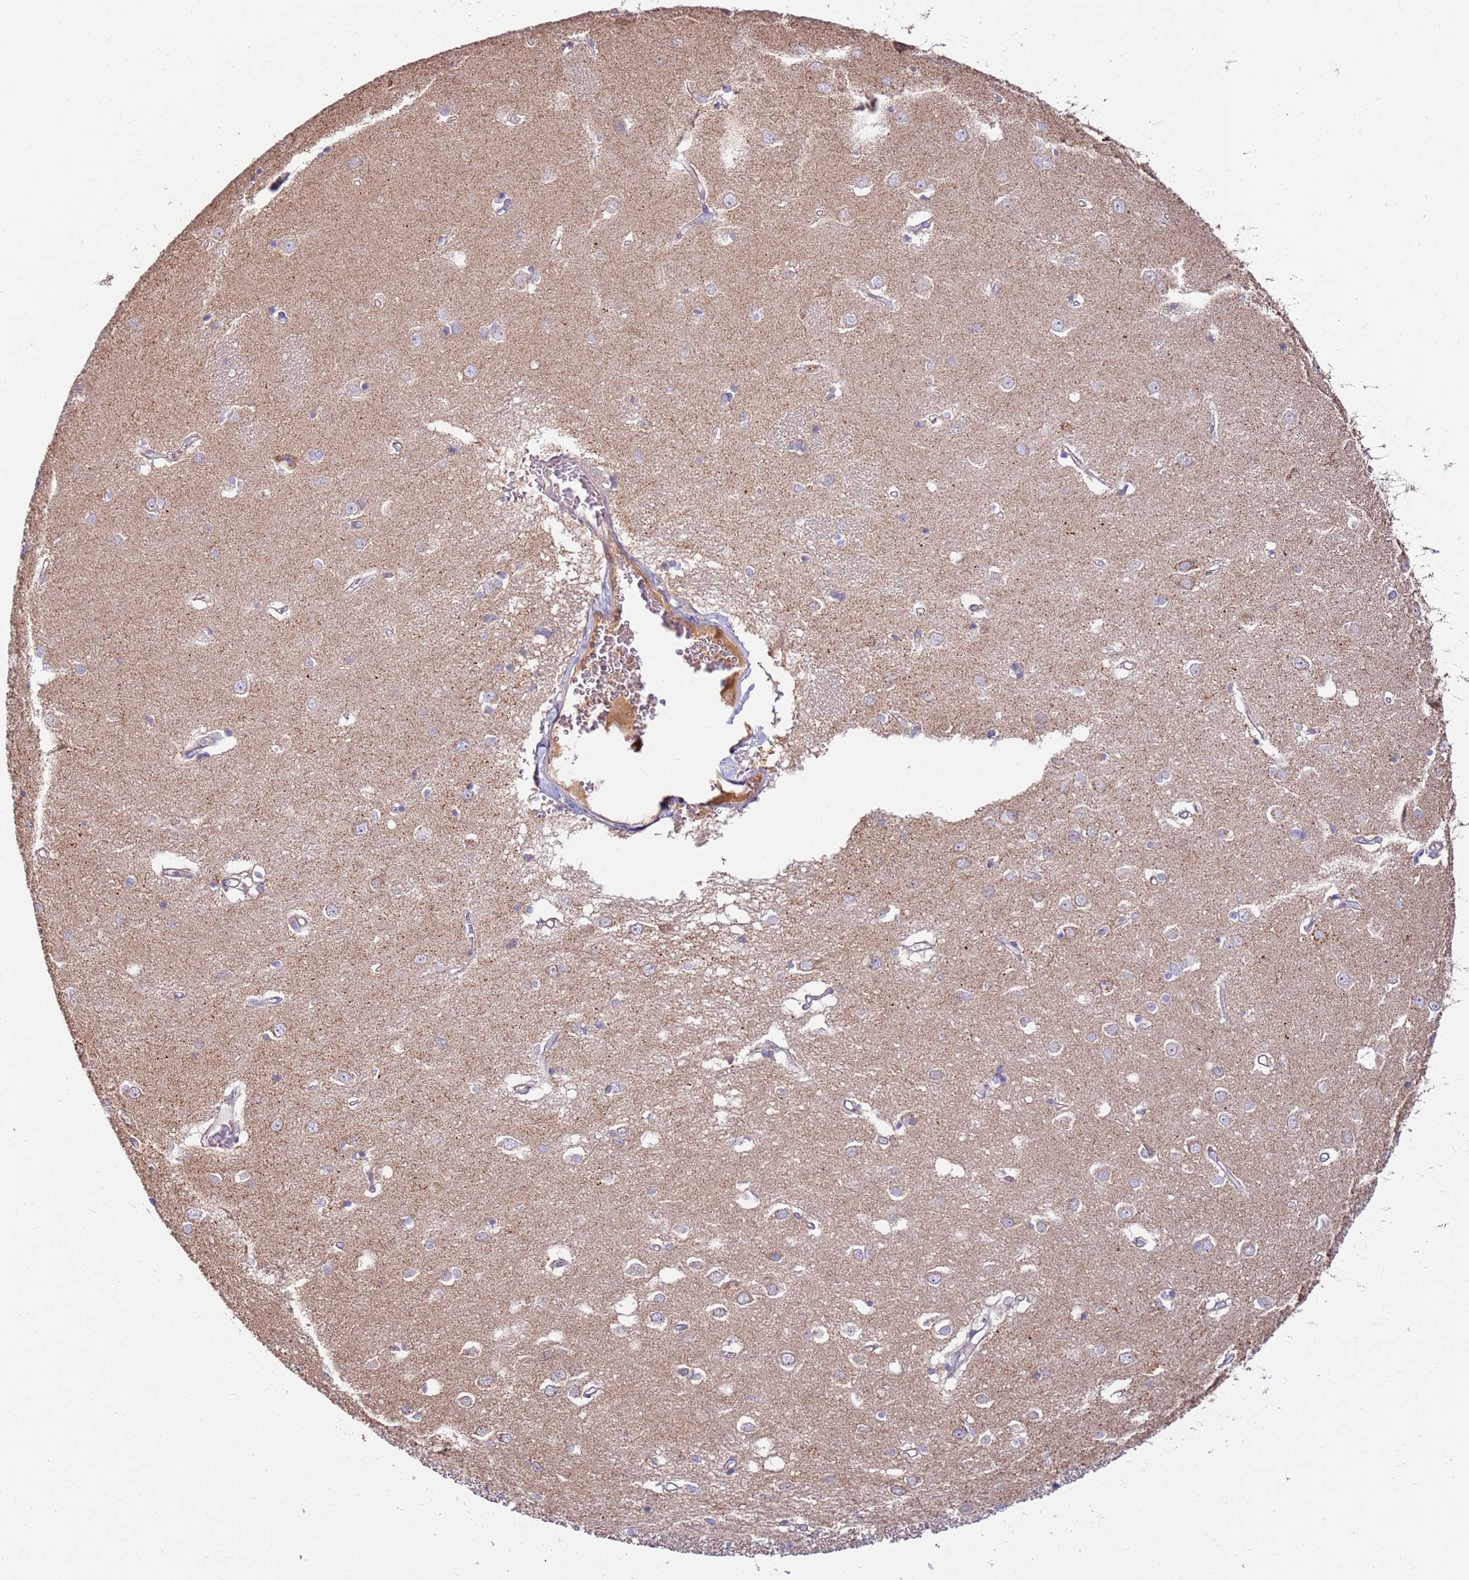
{"staining": {"intensity": "negative", "quantity": "none", "location": "none"}, "tissue": "caudate", "cell_type": "Glial cells", "image_type": "normal", "snomed": [{"axis": "morphology", "description": "Normal tissue, NOS"}, {"axis": "topography", "description": "Lateral ventricle wall"}], "caption": "Glial cells show no significant expression in benign caudate.", "gene": "SLC44A4", "patient": {"sex": "male", "age": 37}}